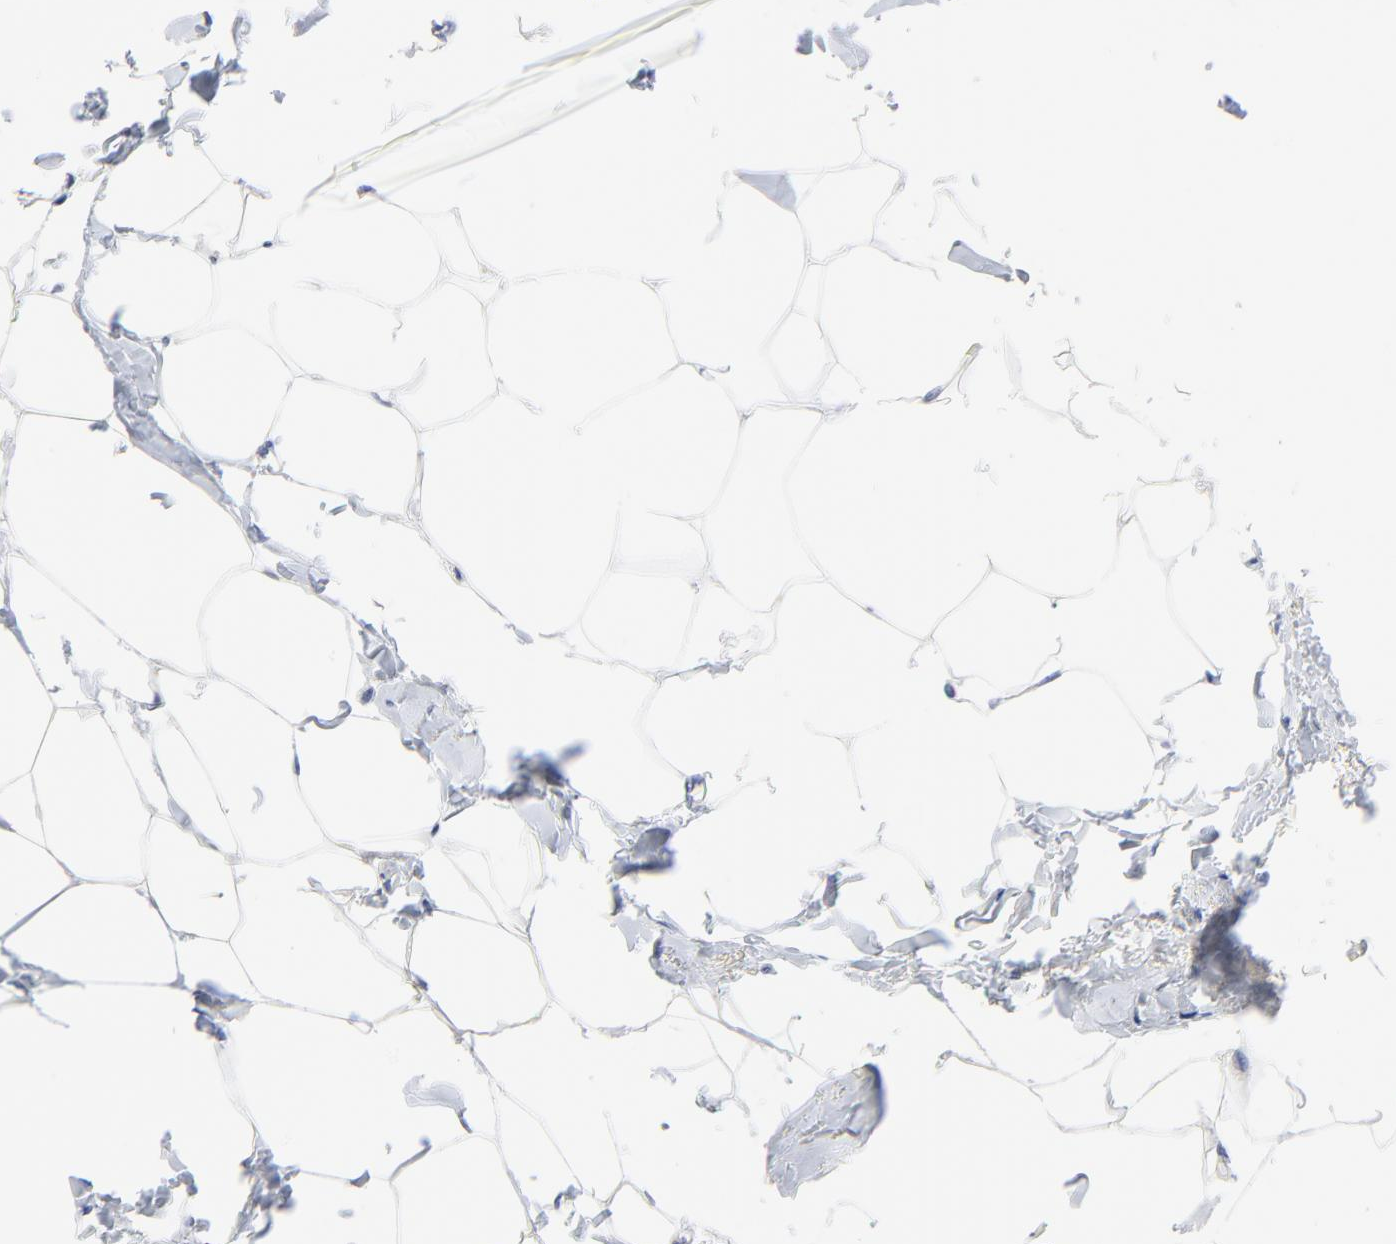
{"staining": {"intensity": "strong", "quantity": "<25%", "location": "cytoplasmic/membranous,nuclear"}, "tissue": "breast cancer", "cell_type": "Tumor cells", "image_type": "cancer", "snomed": [{"axis": "morphology", "description": "Lobular carcinoma"}, {"axis": "topography", "description": "Breast"}], "caption": "Protein staining displays strong cytoplasmic/membranous and nuclear positivity in approximately <25% of tumor cells in breast lobular carcinoma. (DAB = brown stain, brightfield microscopy at high magnification).", "gene": "CDK1", "patient": {"sex": "female", "age": 51}}